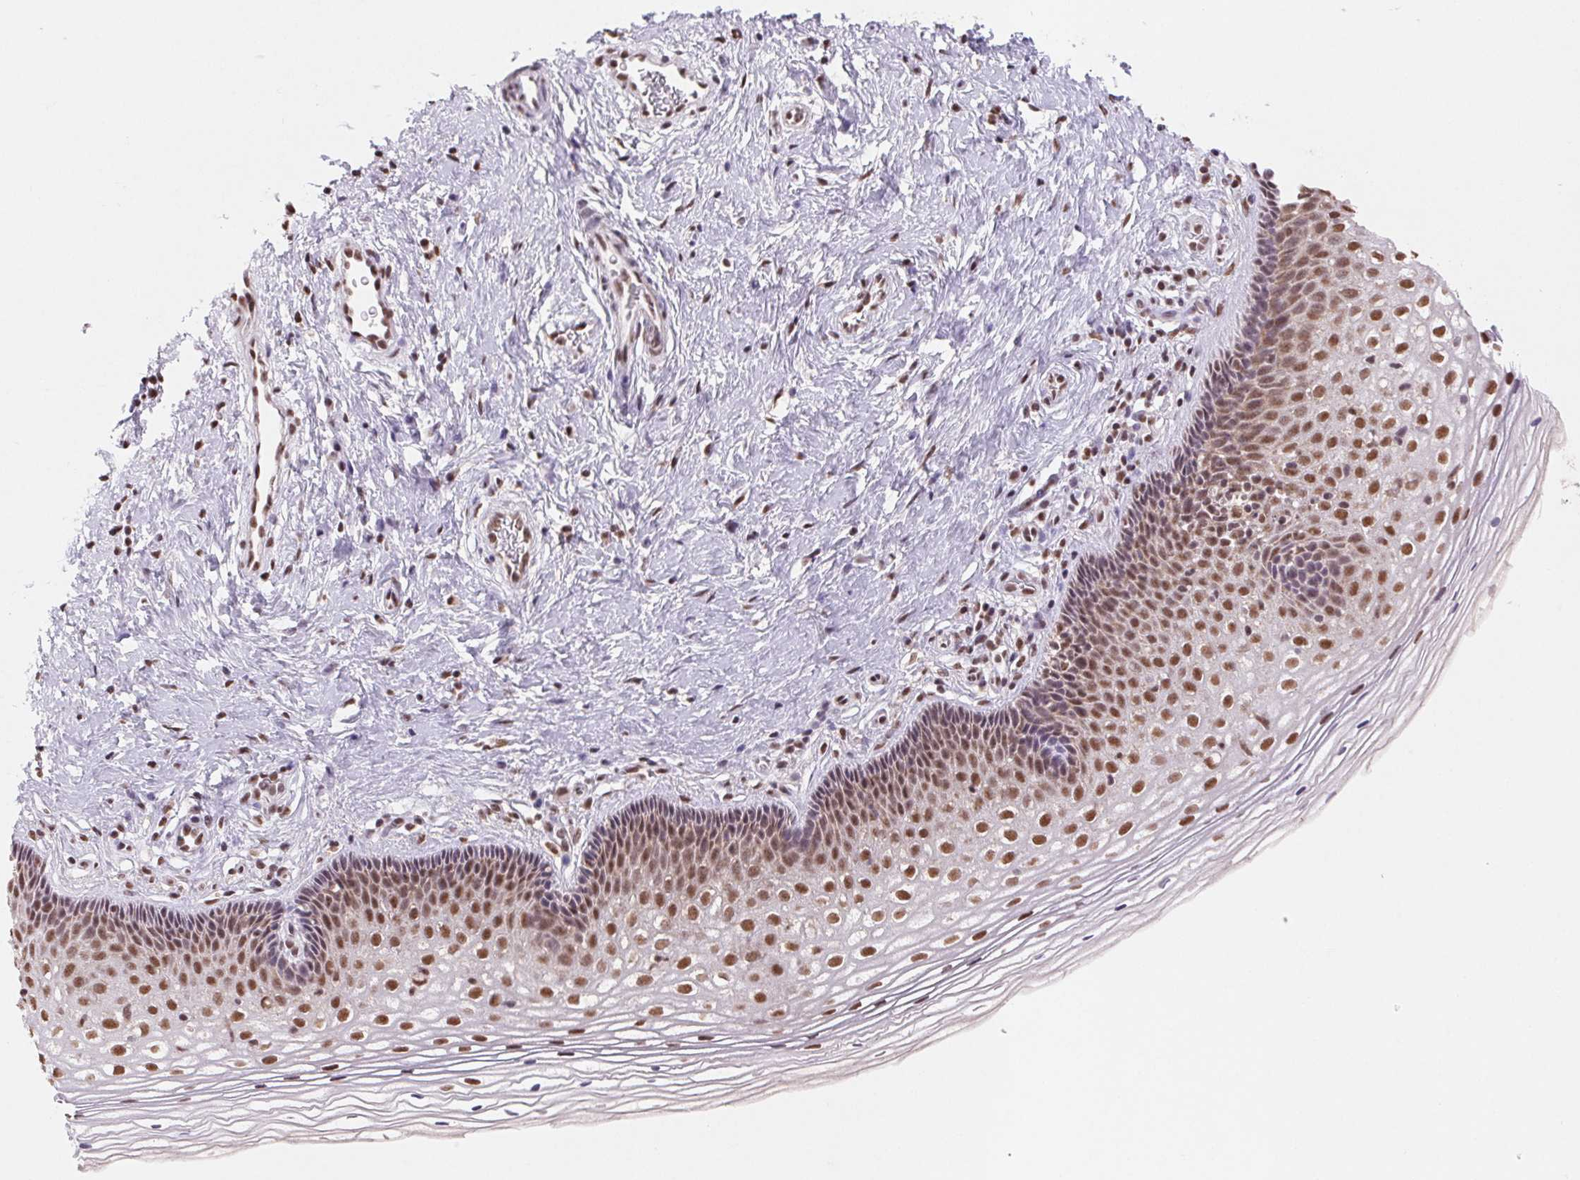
{"staining": {"intensity": "moderate", "quantity": ">75%", "location": "nuclear"}, "tissue": "cervix", "cell_type": "Glandular cells", "image_type": "normal", "snomed": [{"axis": "morphology", "description": "Normal tissue, NOS"}, {"axis": "topography", "description": "Cervix"}], "caption": "A photomicrograph of cervix stained for a protein shows moderate nuclear brown staining in glandular cells. (DAB = brown stain, brightfield microscopy at high magnification).", "gene": "SNRPG", "patient": {"sex": "female", "age": 34}}